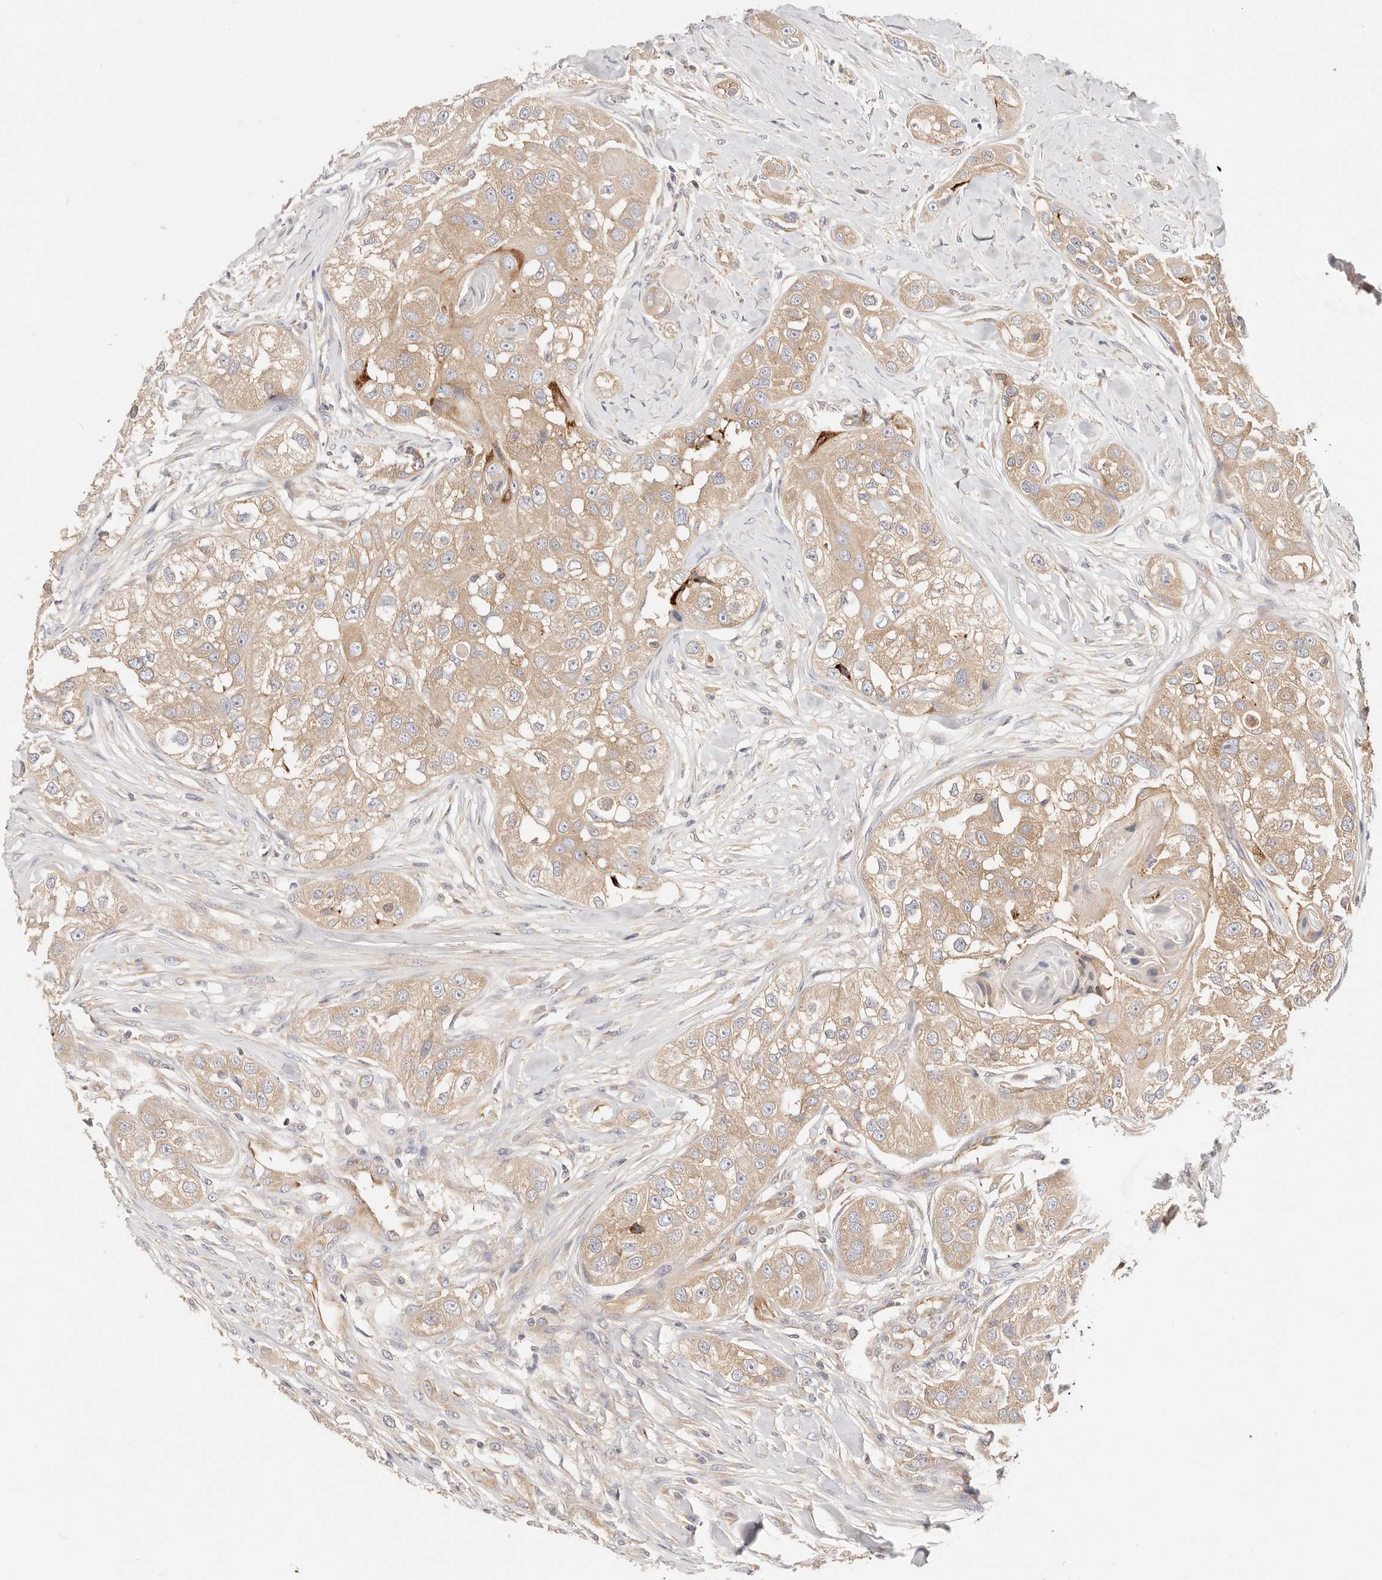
{"staining": {"intensity": "weak", "quantity": ">75%", "location": "cytoplasmic/membranous"}, "tissue": "head and neck cancer", "cell_type": "Tumor cells", "image_type": "cancer", "snomed": [{"axis": "morphology", "description": "Normal tissue, NOS"}, {"axis": "morphology", "description": "Squamous cell carcinoma, NOS"}, {"axis": "topography", "description": "Skeletal muscle"}, {"axis": "topography", "description": "Head-Neck"}], "caption": "DAB (3,3'-diaminobenzidine) immunohistochemical staining of squamous cell carcinoma (head and neck) reveals weak cytoplasmic/membranous protein positivity in about >75% of tumor cells. (Brightfield microscopy of DAB IHC at high magnification).", "gene": "KCMF1", "patient": {"sex": "male", "age": 51}}